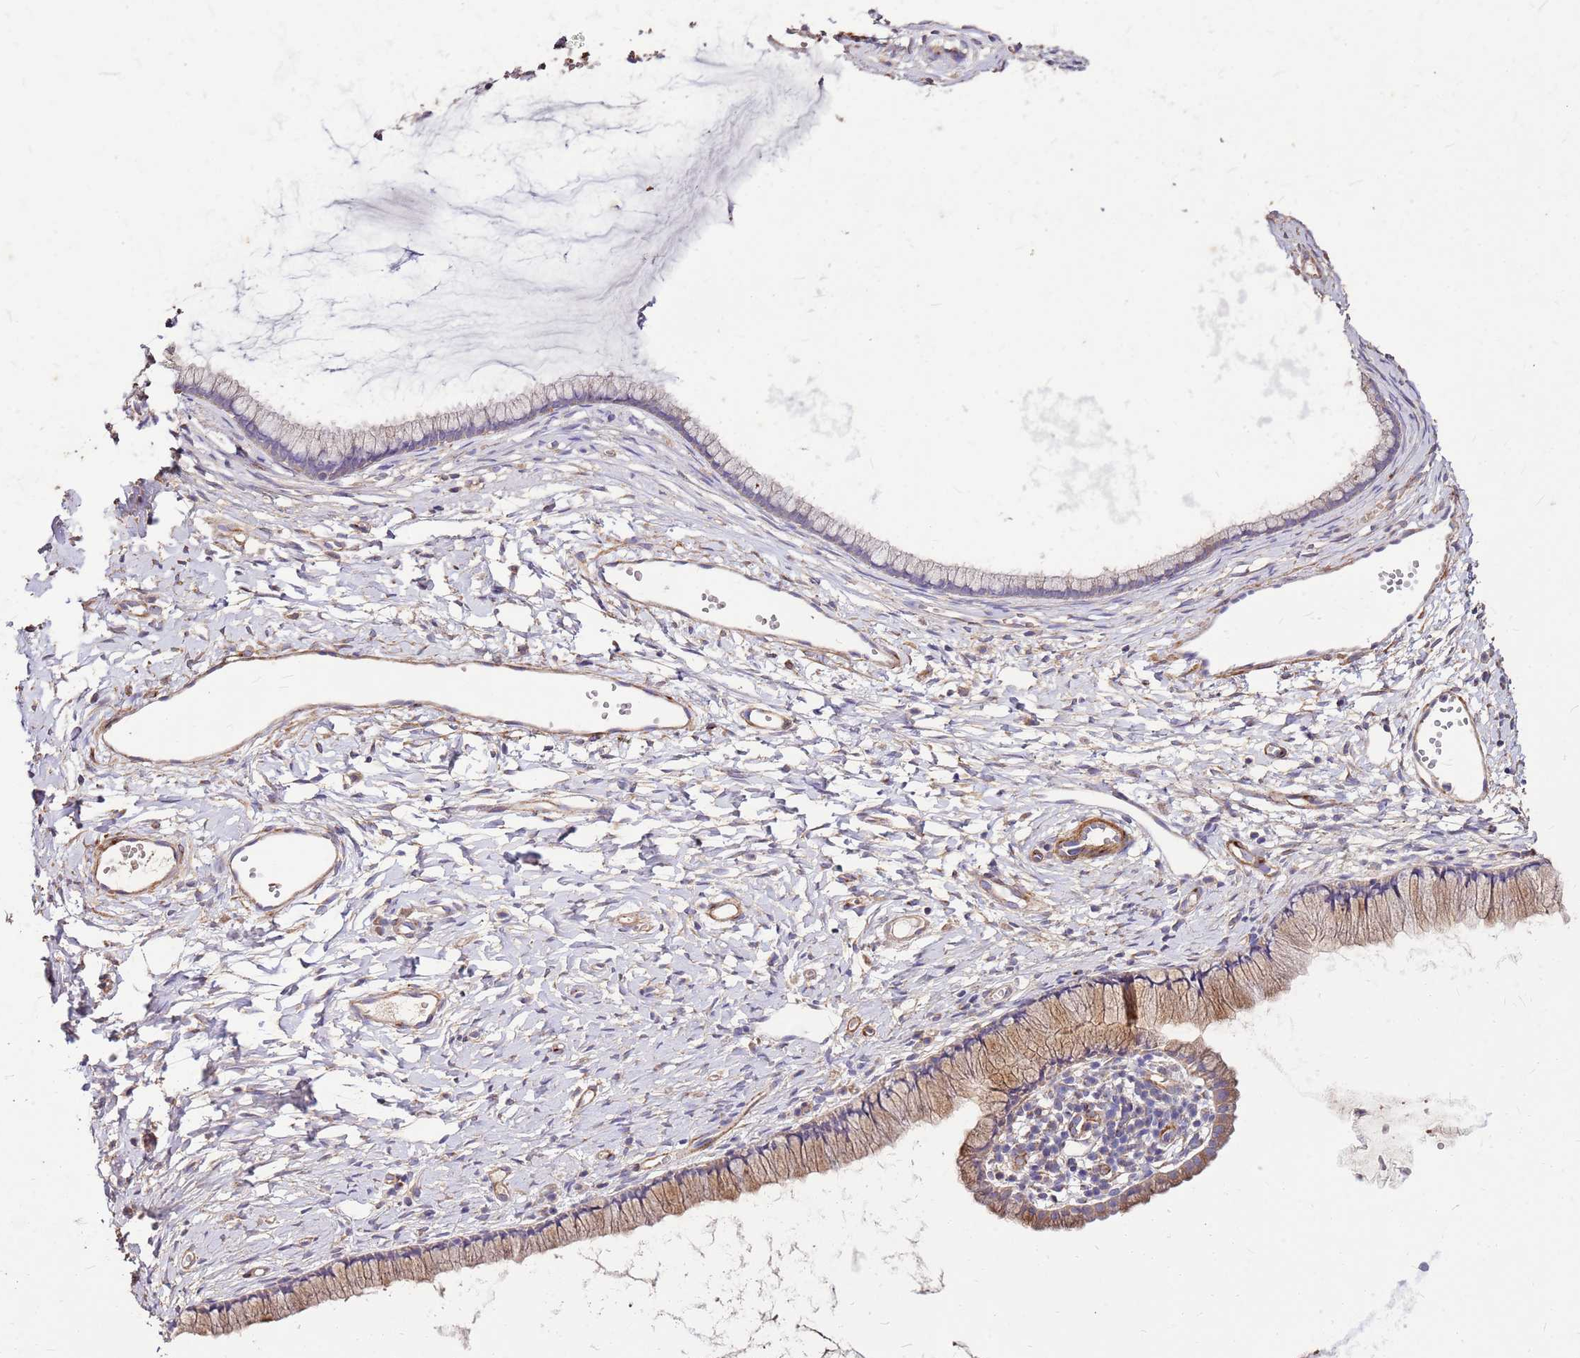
{"staining": {"intensity": "moderate", "quantity": "25%-75%", "location": "cytoplasmic/membranous"}, "tissue": "cervix", "cell_type": "Glandular cells", "image_type": "normal", "snomed": [{"axis": "morphology", "description": "Normal tissue, NOS"}, {"axis": "topography", "description": "Cervix"}], "caption": "Immunohistochemical staining of normal human cervix displays 25%-75% levels of moderate cytoplasmic/membranous protein expression in approximately 25%-75% of glandular cells. Using DAB (3,3'-diaminobenzidine) (brown) and hematoxylin (blue) stains, captured at high magnification using brightfield microscopy.", "gene": "EXD3", "patient": {"sex": "female", "age": 40}}